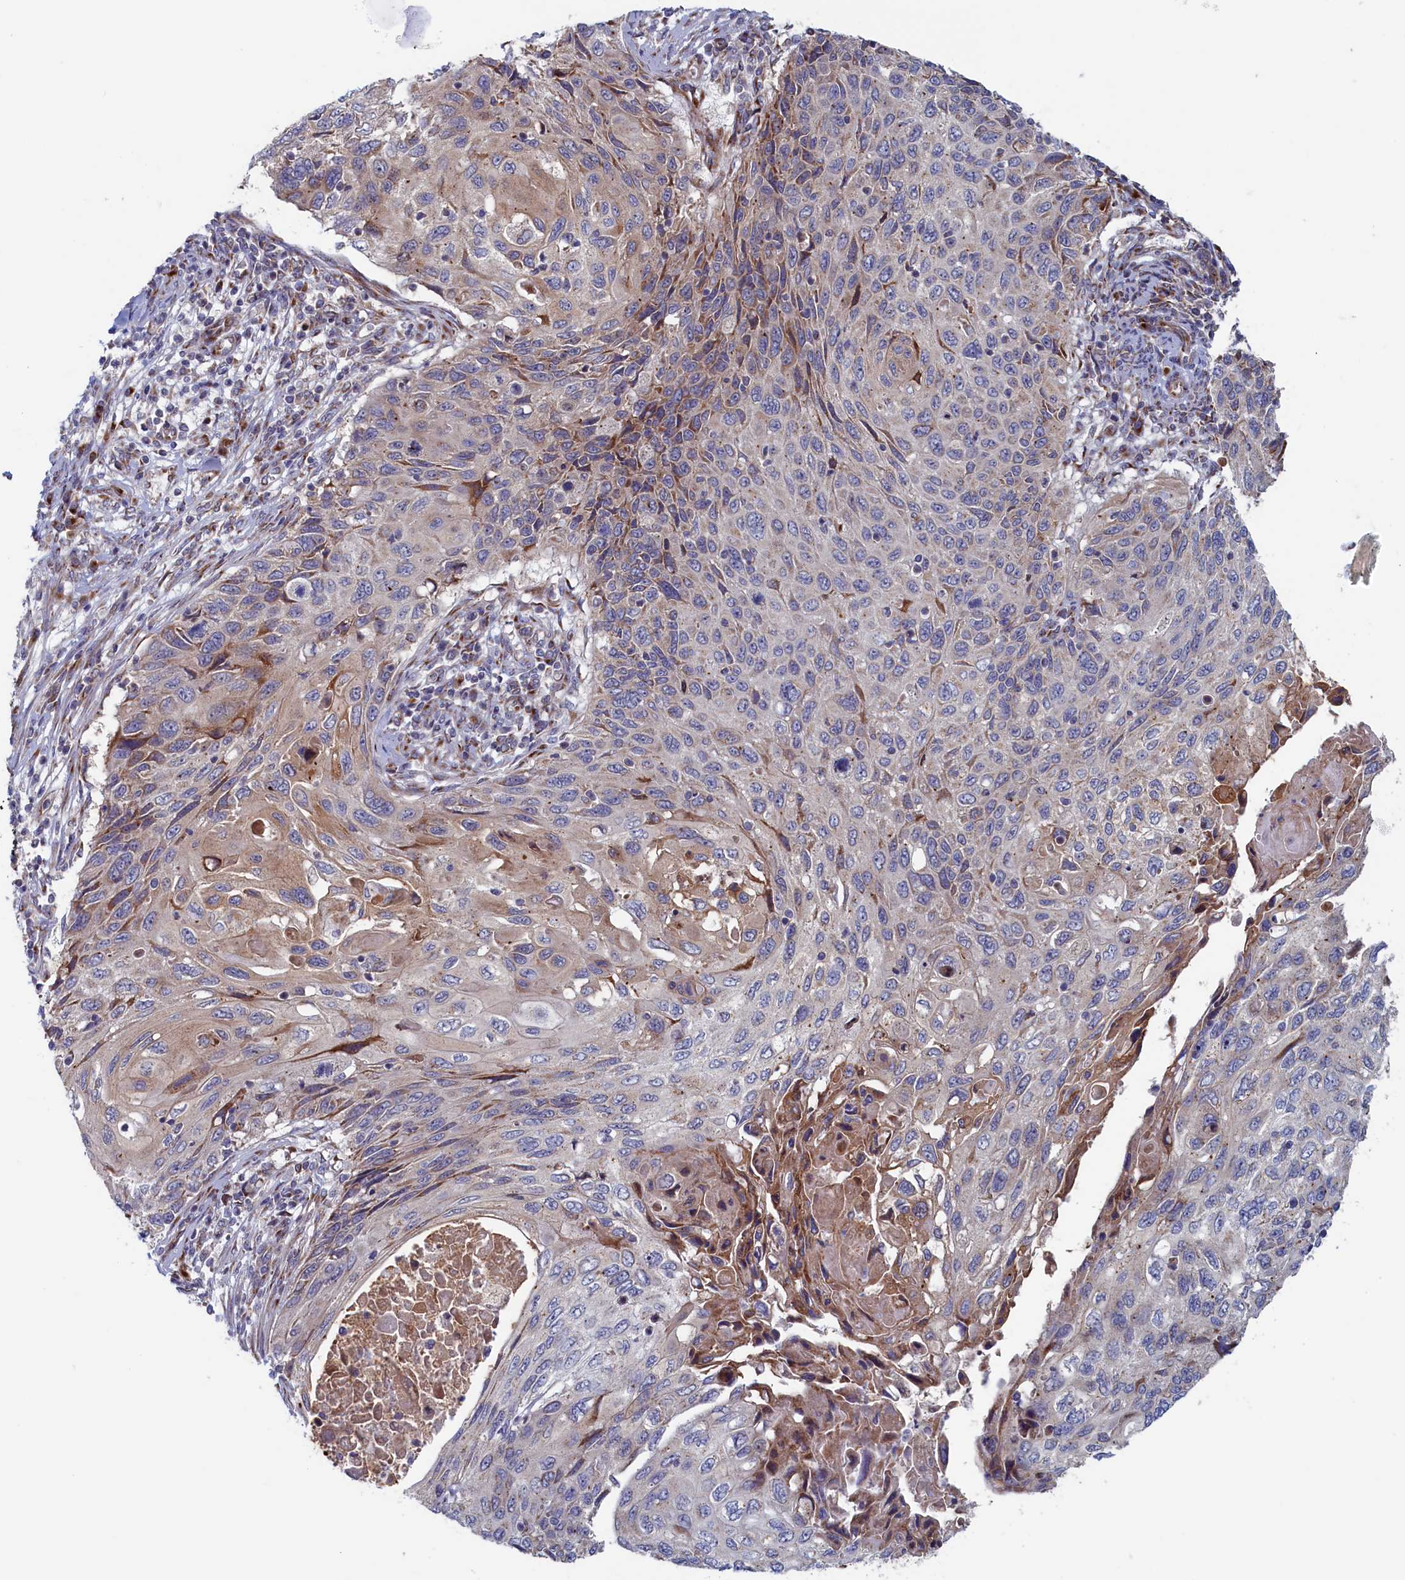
{"staining": {"intensity": "weak", "quantity": "<25%", "location": "cytoplasmic/membranous"}, "tissue": "cervical cancer", "cell_type": "Tumor cells", "image_type": "cancer", "snomed": [{"axis": "morphology", "description": "Squamous cell carcinoma, NOS"}, {"axis": "topography", "description": "Cervix"}], "caption": "Immunohistochemistry of human cervical cancer (squamous cell carcinoma) shows no staining in tumor cells.", "gene": "MTFMT", "patient": {"sex": "female", "age": 70}}